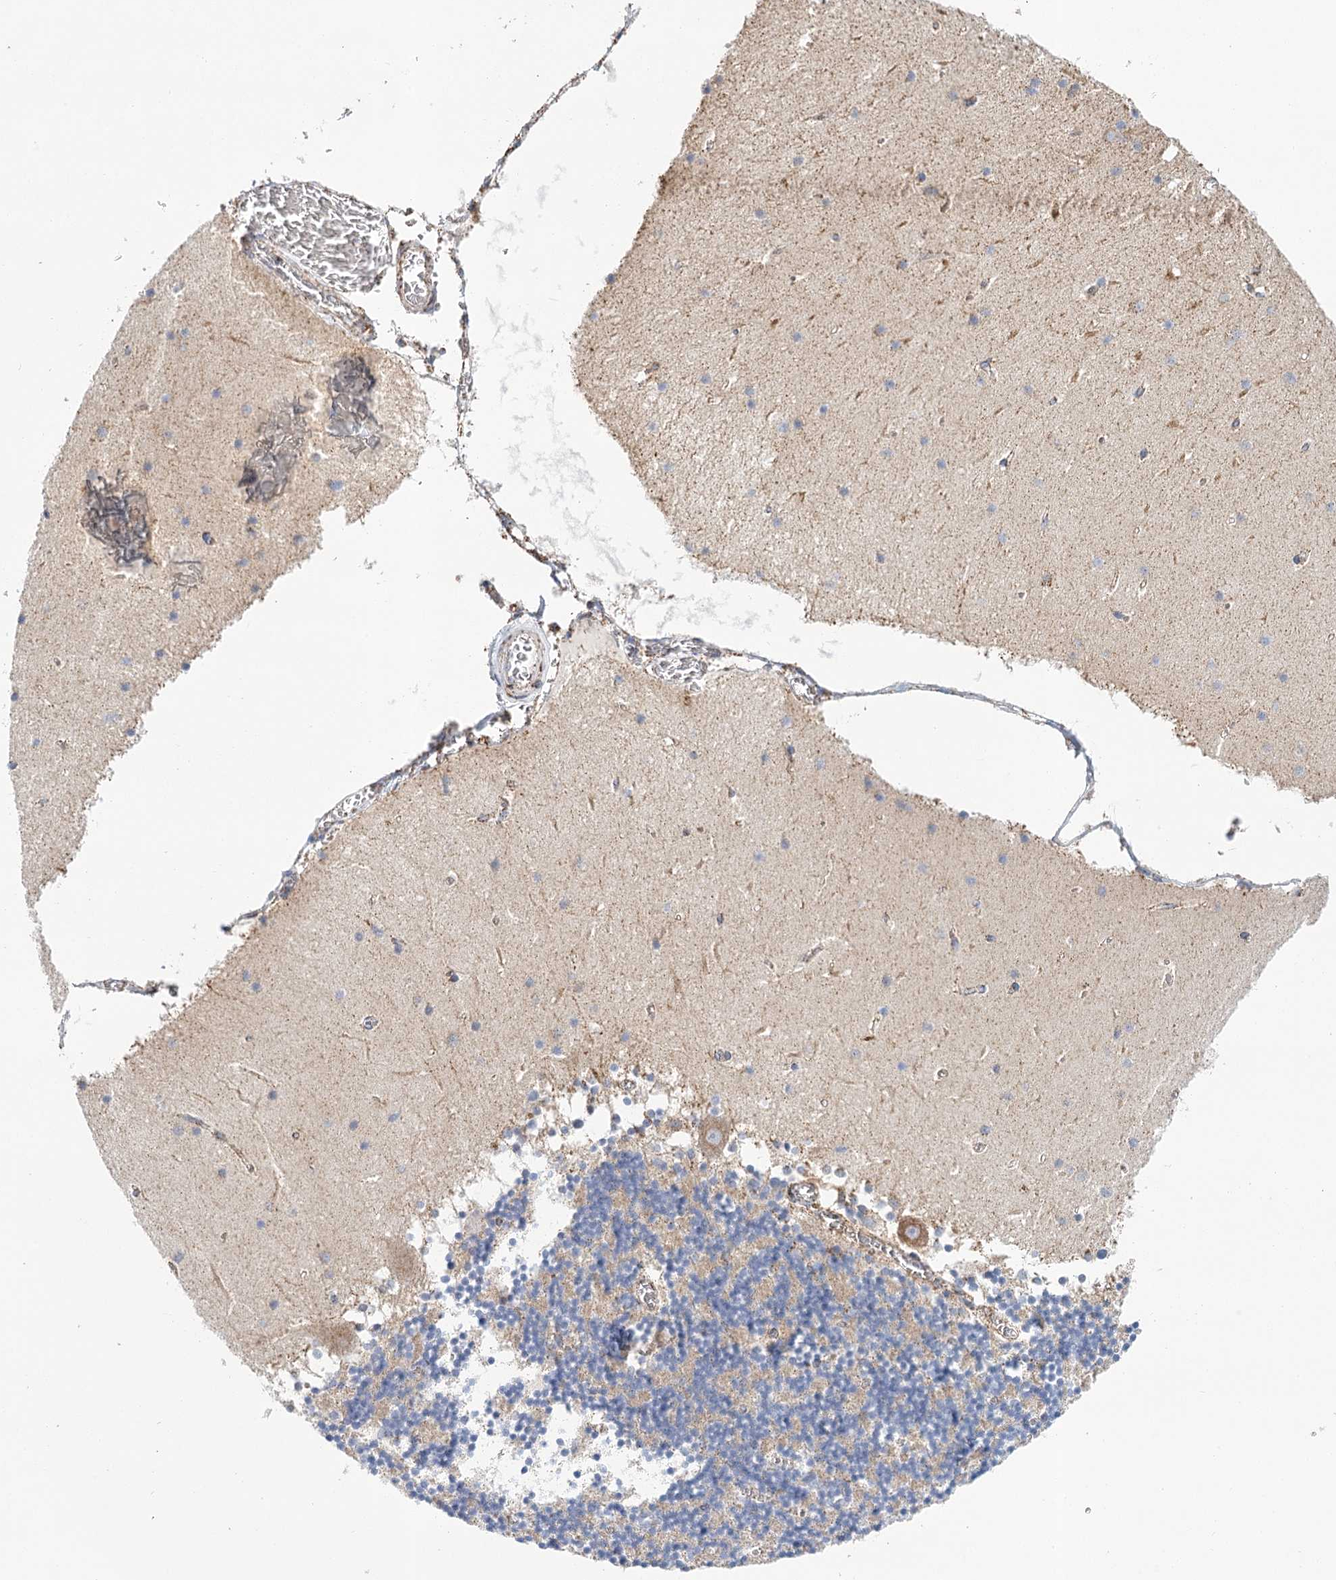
{"staining": {"intensity": "moderate", "quantity": "<25%", "location": "cytoplasmic/membranous"}, "tissue": "cerebellum", "cell_type": "Cells in granular layer", "image_type": "normal", "snomed": [{"axis": "morphology", "description": "Normal tissue, NOS"}, {"axis": "topography", "description": "Cerebellum"}], "caption": "A high-resolution image shows immunohistochemistry (IHC) staining of unremarkable cerebellum, which reveals moderate cytoplasmic/membranous staining in approximately <25% of cells in granular layer.", "gene": "LSS", "patient": {"sex": "female", "age": 28}}